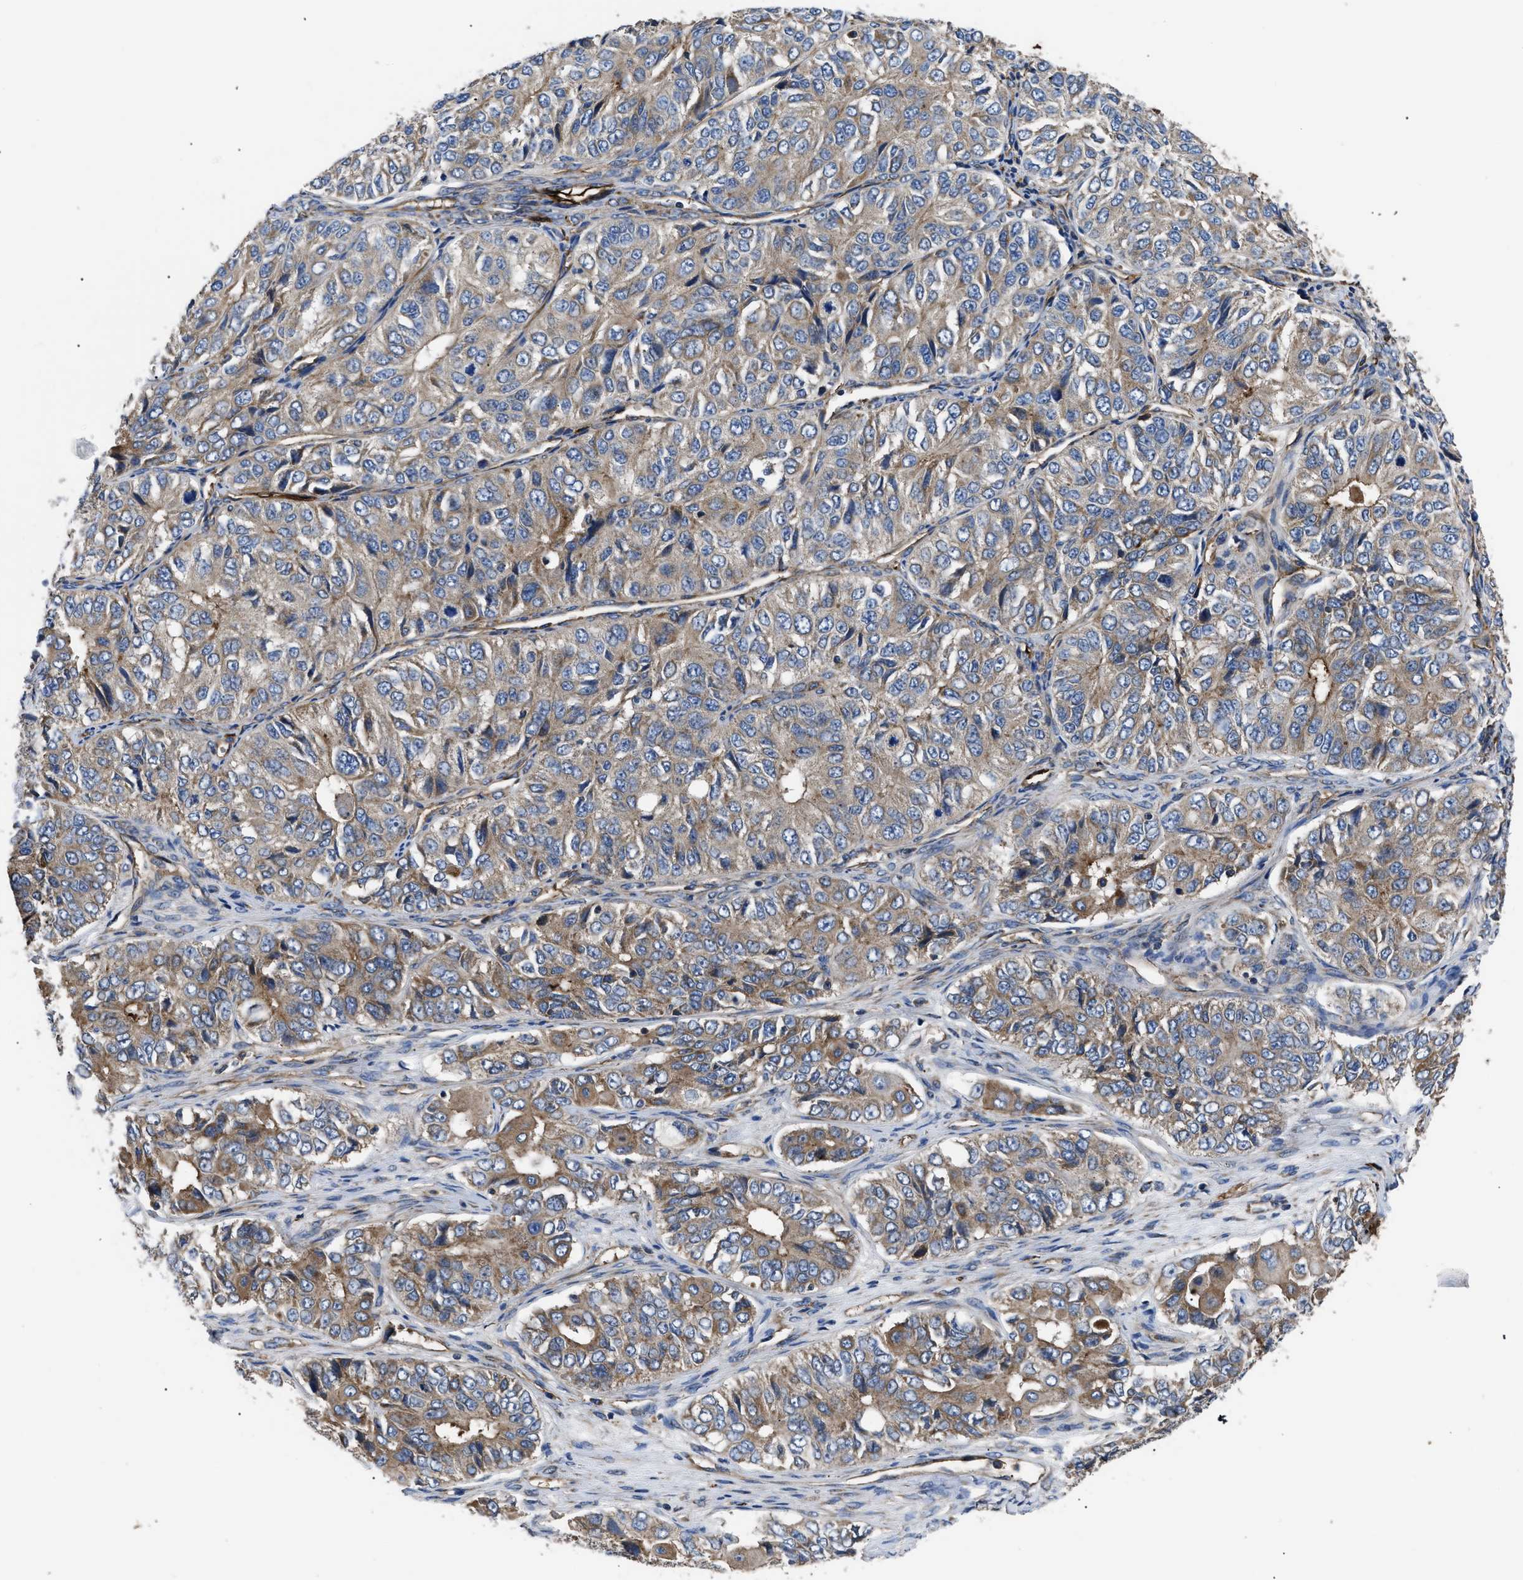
{"staining": {"intensity": "weak", "quantity": ">75%", "location": "cytoplasmic/membranous"}, "tissue": "ovarian cancer", "cell_type": "Tumor cells", "image_type": "cancer", "snomed": [{"axis": "morphology", "description": "Carcinoma, endometroid"}, {"axis": "topography", "description": "Ovary"}], "caption": "Immunohistochemistry of human ovarian endometroid carcinoma displays low levels of weak cytoplasmic/membranous expression in approximately >75% of tumor cells. (Brightfield microscopy of DAB IHC at high magnification).", "gene": "NT5E", "patient": {"sex": "female", "age": 51}}